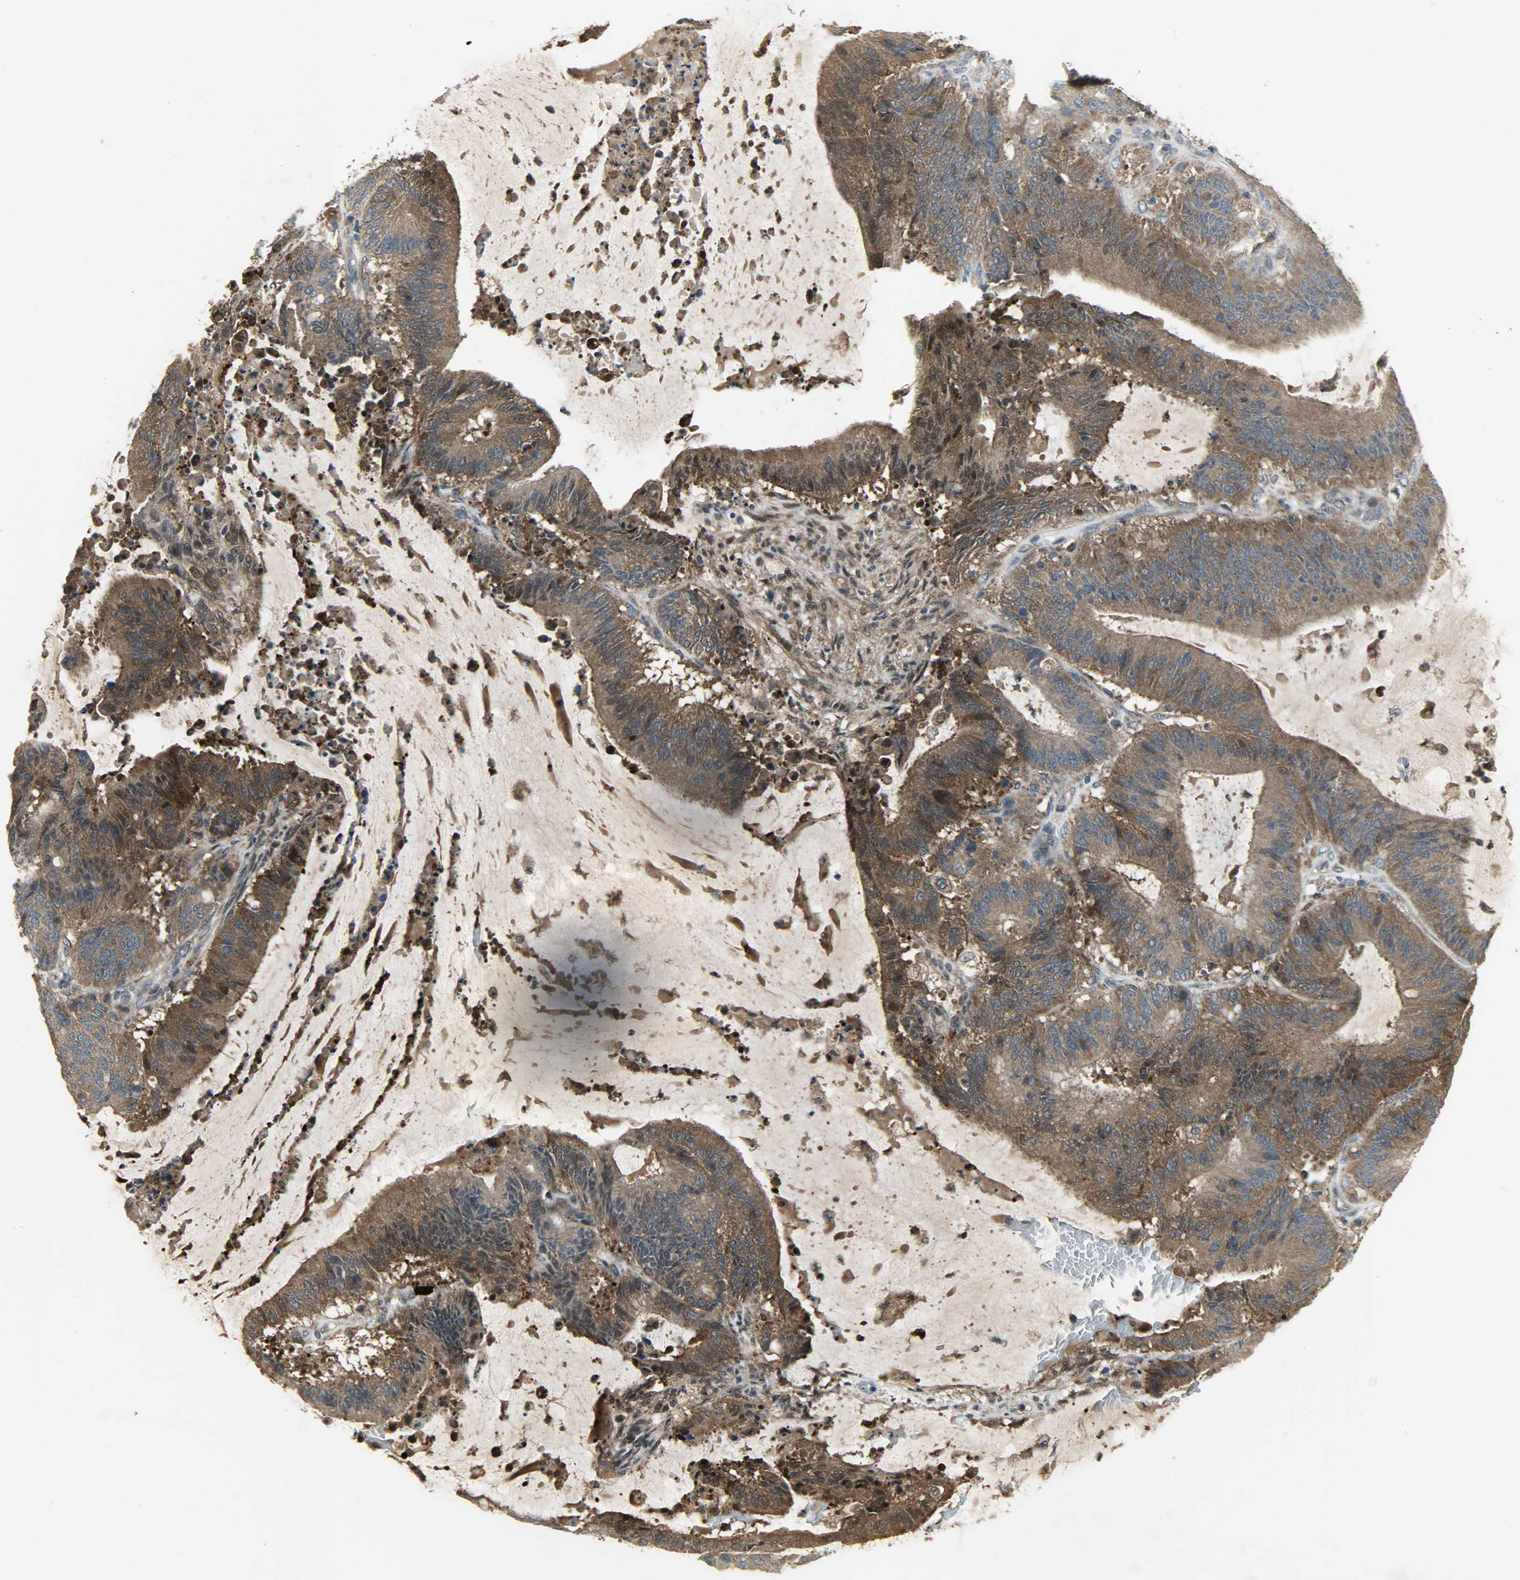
{"staining": {"intensity": "strong", "quantity": ">75%", "location": "cytoplasmic/membranous,nuclear"}, "tissue": "liver cancer", "cell_type": "Tumor cells", "image_type": "cancer", "snomed": [{"axis": "morphology", "description": "Cholangiocarcinoma"}, {"axis": "topography", "description": "Liver"}], "caption": "High-power microscopy captured an immunohistochemistry micrograph of cholangiocarcinoma (liver), revealing strong cytoplasmic/membranous and nuclear staining in about >75% of tumor cells.", "gene": "AMT", "patient": {"sex": "female", "age": 73}}